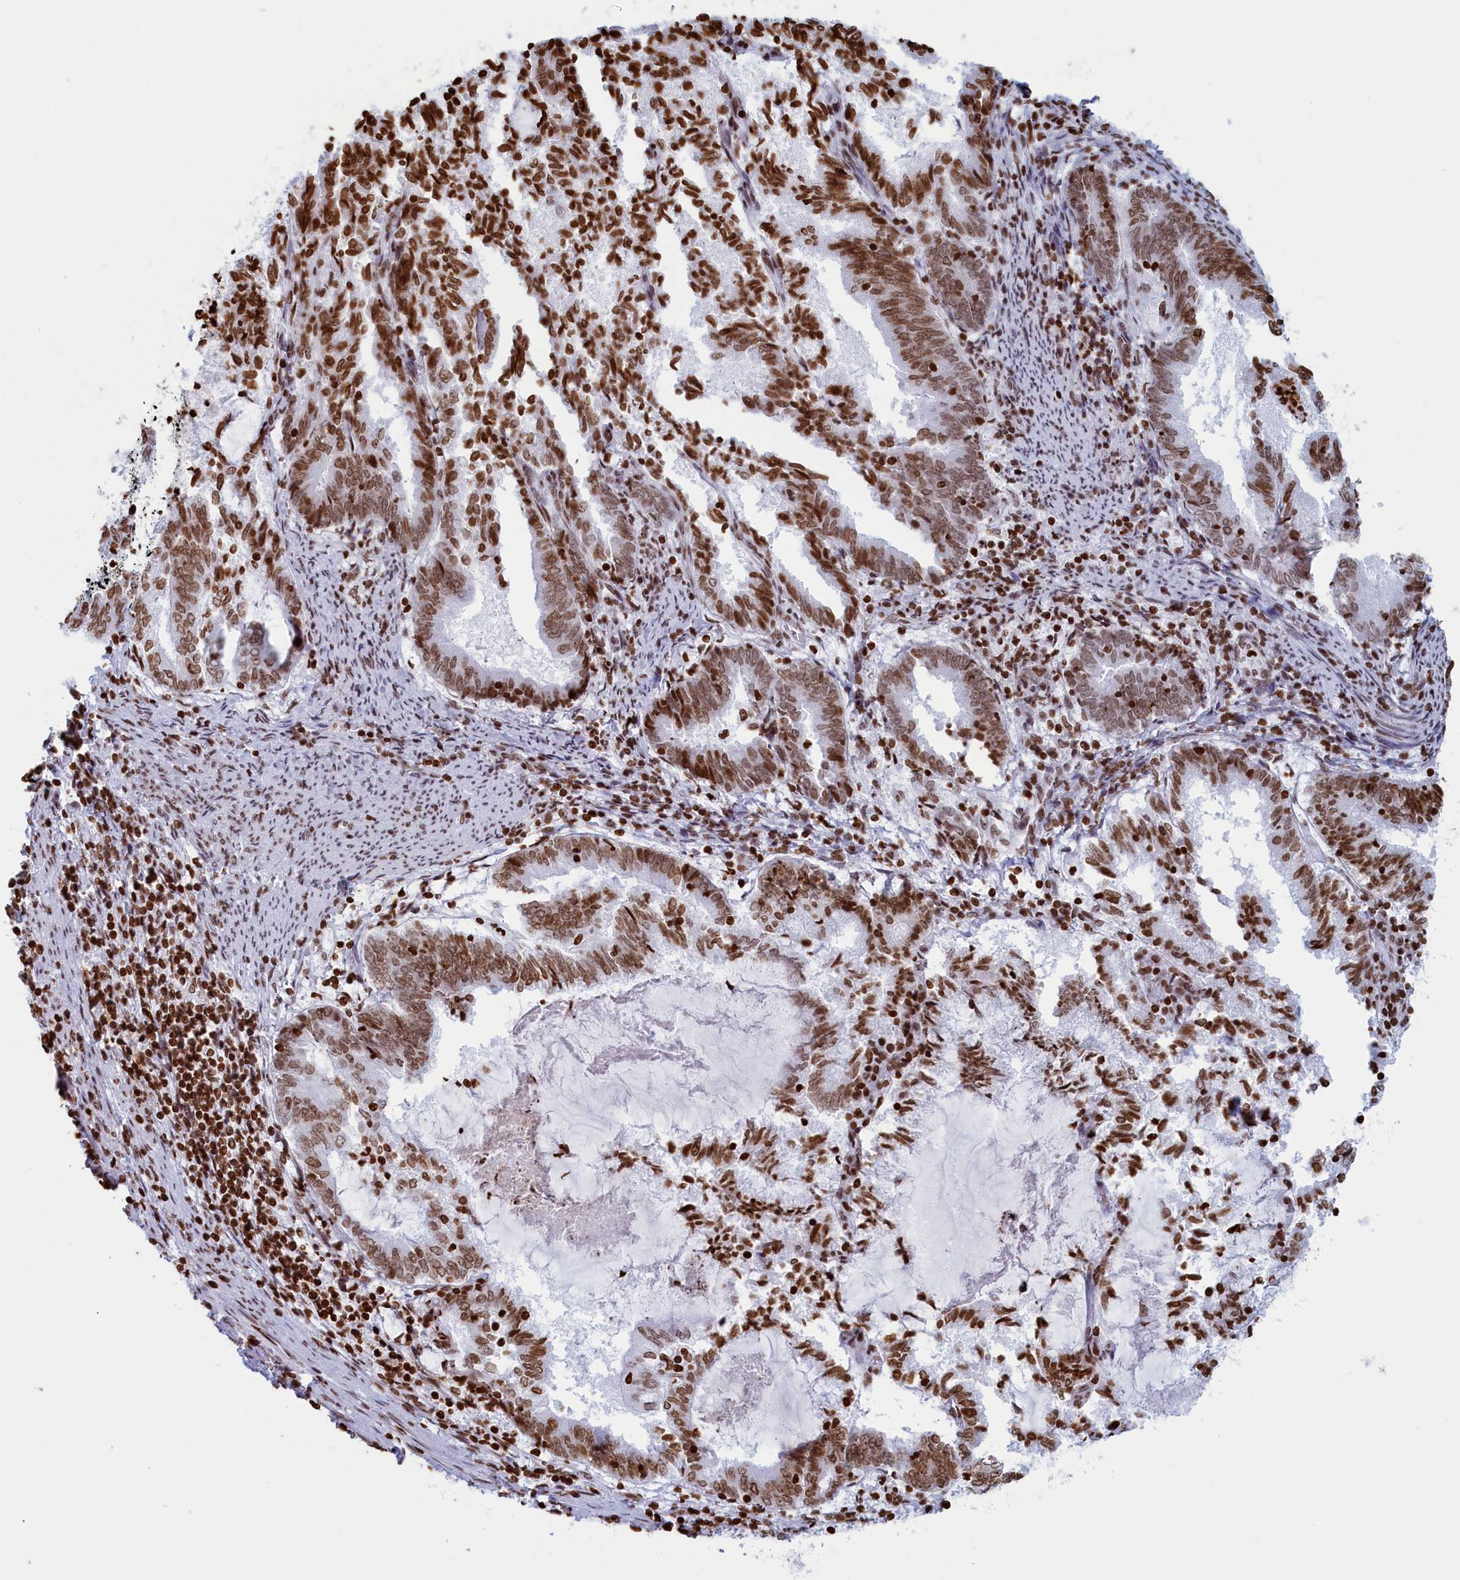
{"staining": {"intensity": "moderate", "quantity": ">75%", "location": "nuclear"}, "tissue": "endometrial cancer", "cell_type": "Tumor cells", "image_type": "cancer", "snomed": [{"axis": "morphology", "description": "Adenocarcinoma, NOS"}, {"axis": "topography", "description": "Endometrium"}], "caption": "Immunohistochemical staining of endometrial adenocarcinoma reveals medium levels of moderate nuclear staining in approximately >75% of tumor cells.", "gene": "APOBEC3A", "patient": {"sex": "female", "age": 80}}